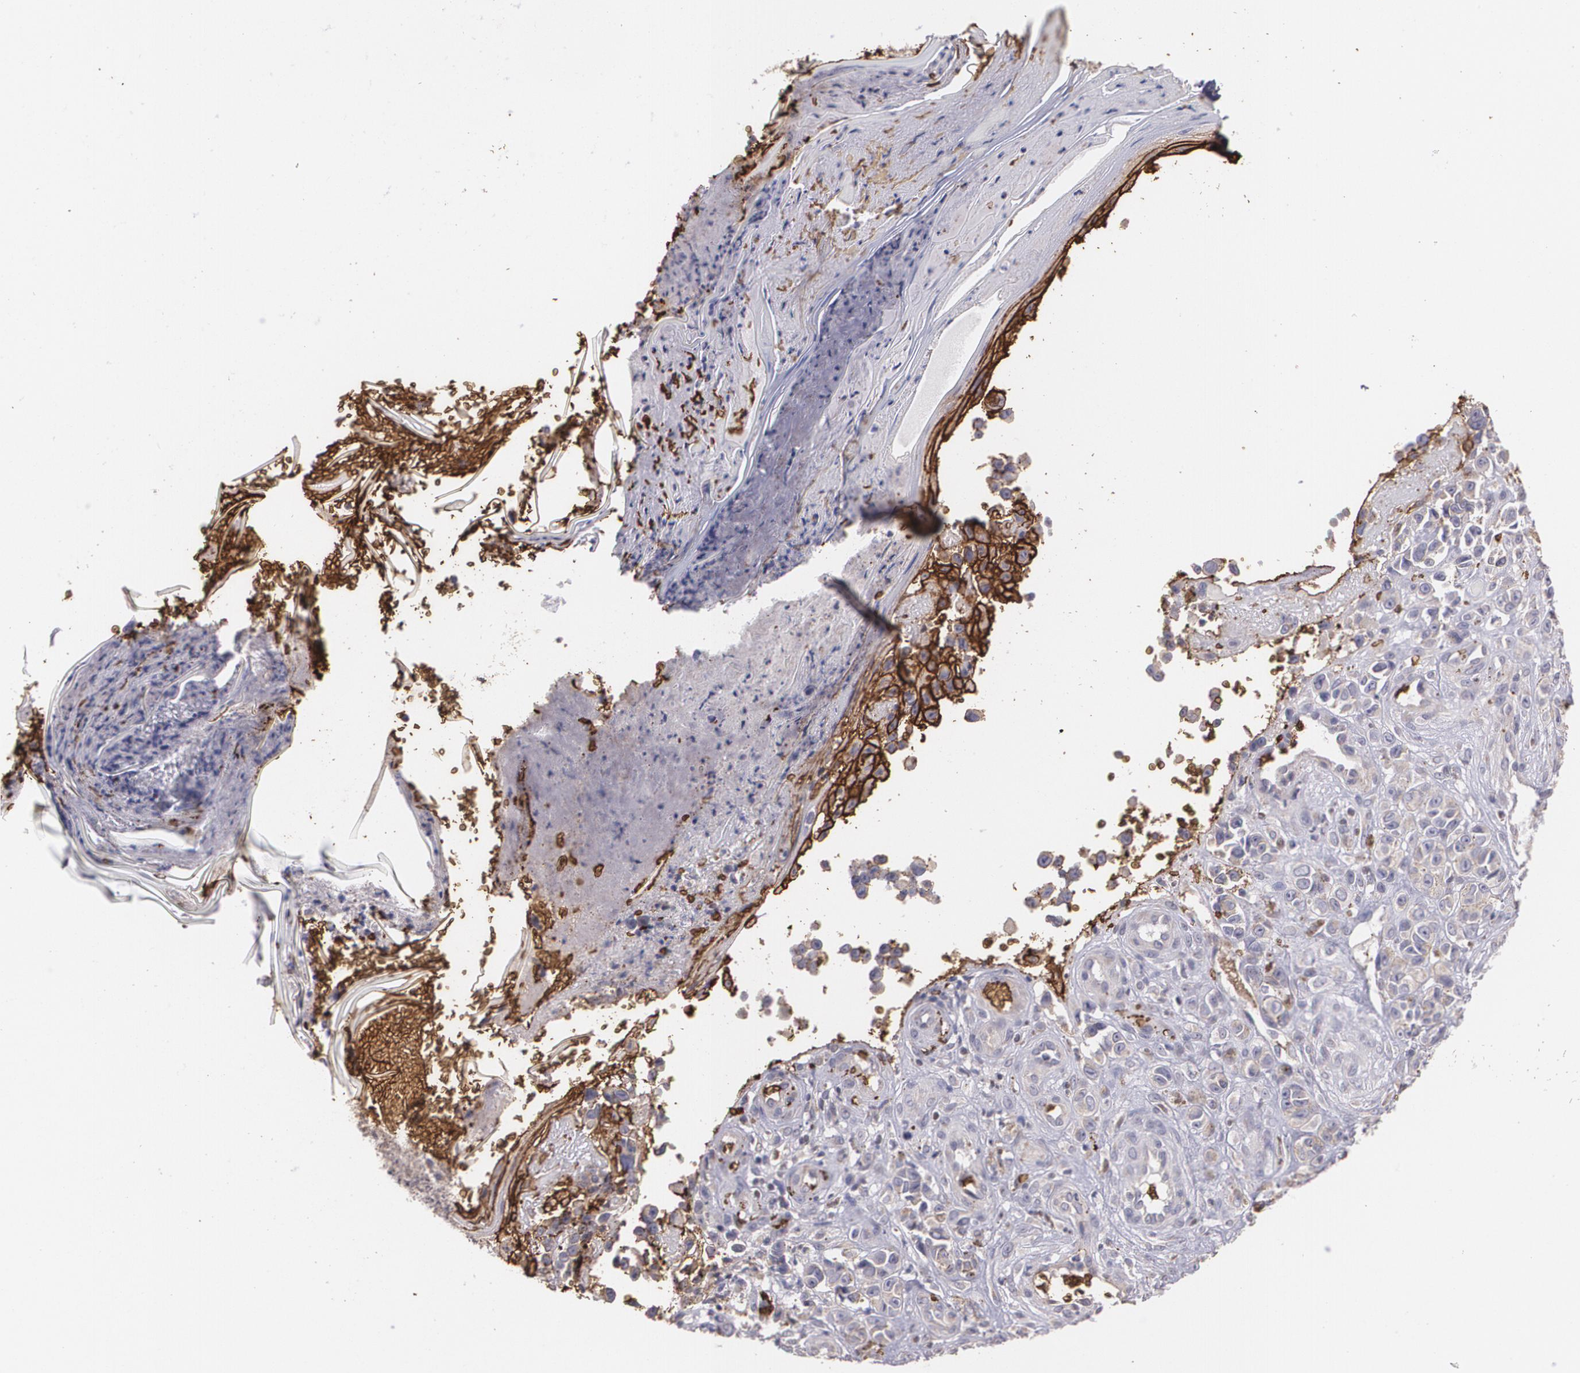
{"staining": {"intensity": "weak", "quantity": "<25%", "location": "cytoplasmic/membranous"}, "tissue": "melanoma", "cell_type": "Tumor cells", "image_type": "cancer", "snomed": [{"axis": "morphology", "description": "Malignant melanoma, NOS"}, {"axis": "topography", "description": "Skin"}], "caption": "DAB immunohistochemical staining of human melanoma demonstrates no significant positivity in tumor cells.", "gene": "SLC2A1", "patient": {"sex": "female", "age": 73}}